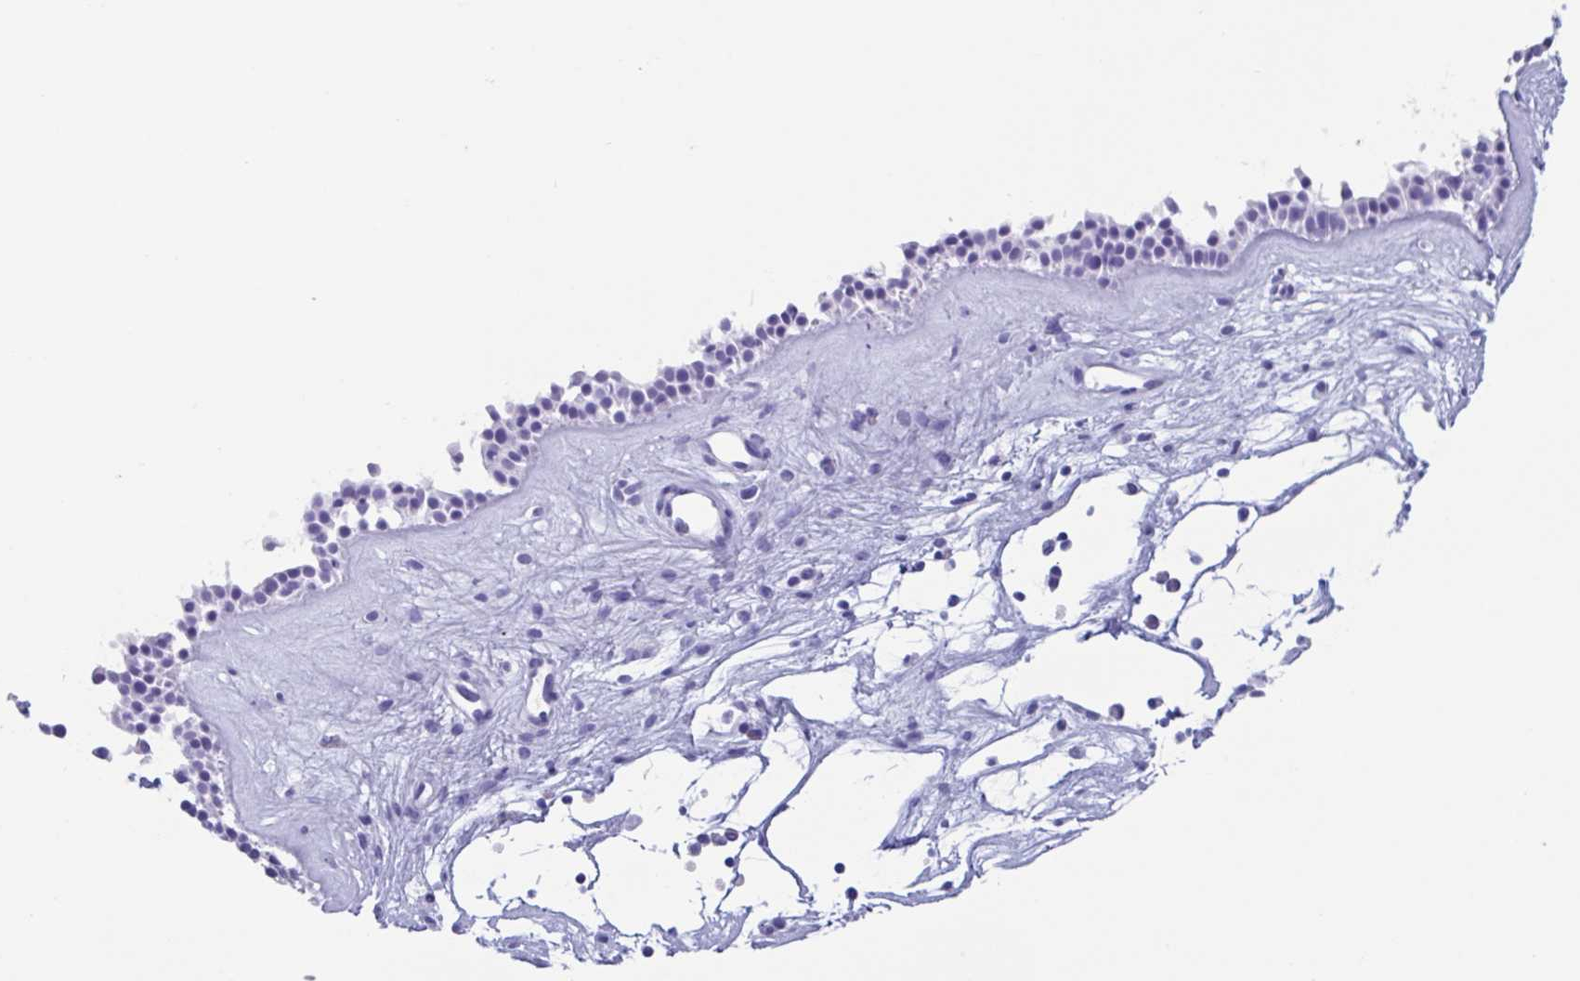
{"staining": {"intensity": "negative", "quantity": "none", "location": "none"}, "tissue": "nasopharynx", "cell_type": "Respiratory epithelial cells", "image_type": "normal", "snomed": [{"axis": "morphology", "description": "Normal tissue, NOS"}, {"axis": "topography", "description": "Nasopharynx"}], "caption": "Nasopharynx was stained to show a protein in brown. There is no significant positivity in respiratory epithelial cells. (DAB (3,3'-diaminobenzidine) IHC visualized using brightfield microscopy, high magnification).", "gene": "ZNF850", "patient": {"sex": "male", "age": 56}}